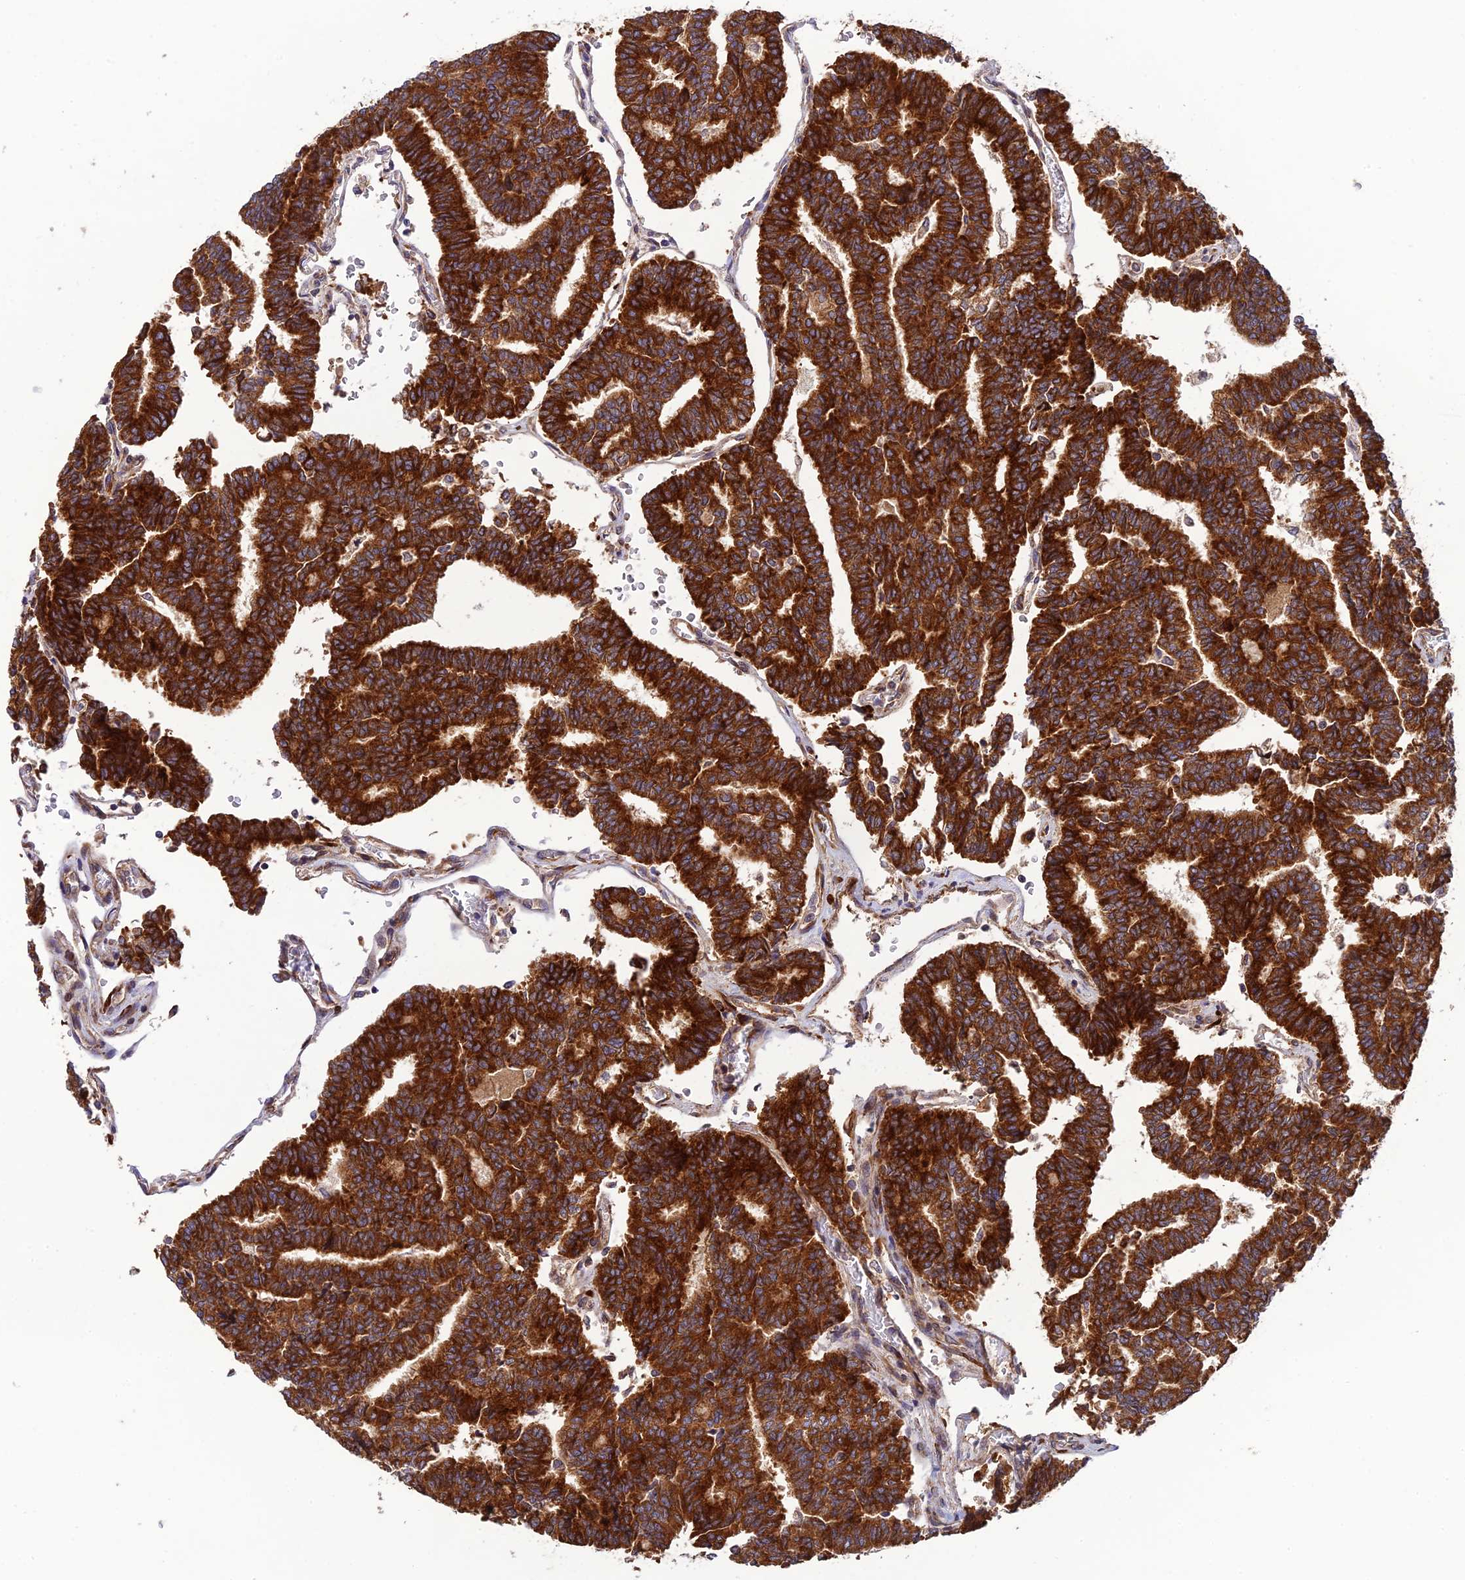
{"staining": {"intensity": "strong", "quantity": ">75%", "location": "cytoplasmic/membranous"}, "tissue": "thyroid cancer", "cell_type": "Tumor cells", "image_type": "cancer", "snomed": [{"axis": "morphology", "description": "Papillary adenocarcinoma, NOS"}, {"axis": "topography", "description": "Thyroid gland"}], "caption": "A brown stain shows strong cytoplasmic/membranous expression of a protein in human thyroid papillary adenocarcinoma tumor cells.", "gene": "P3H3", "patient": {"sex": "female", "age": 35}}